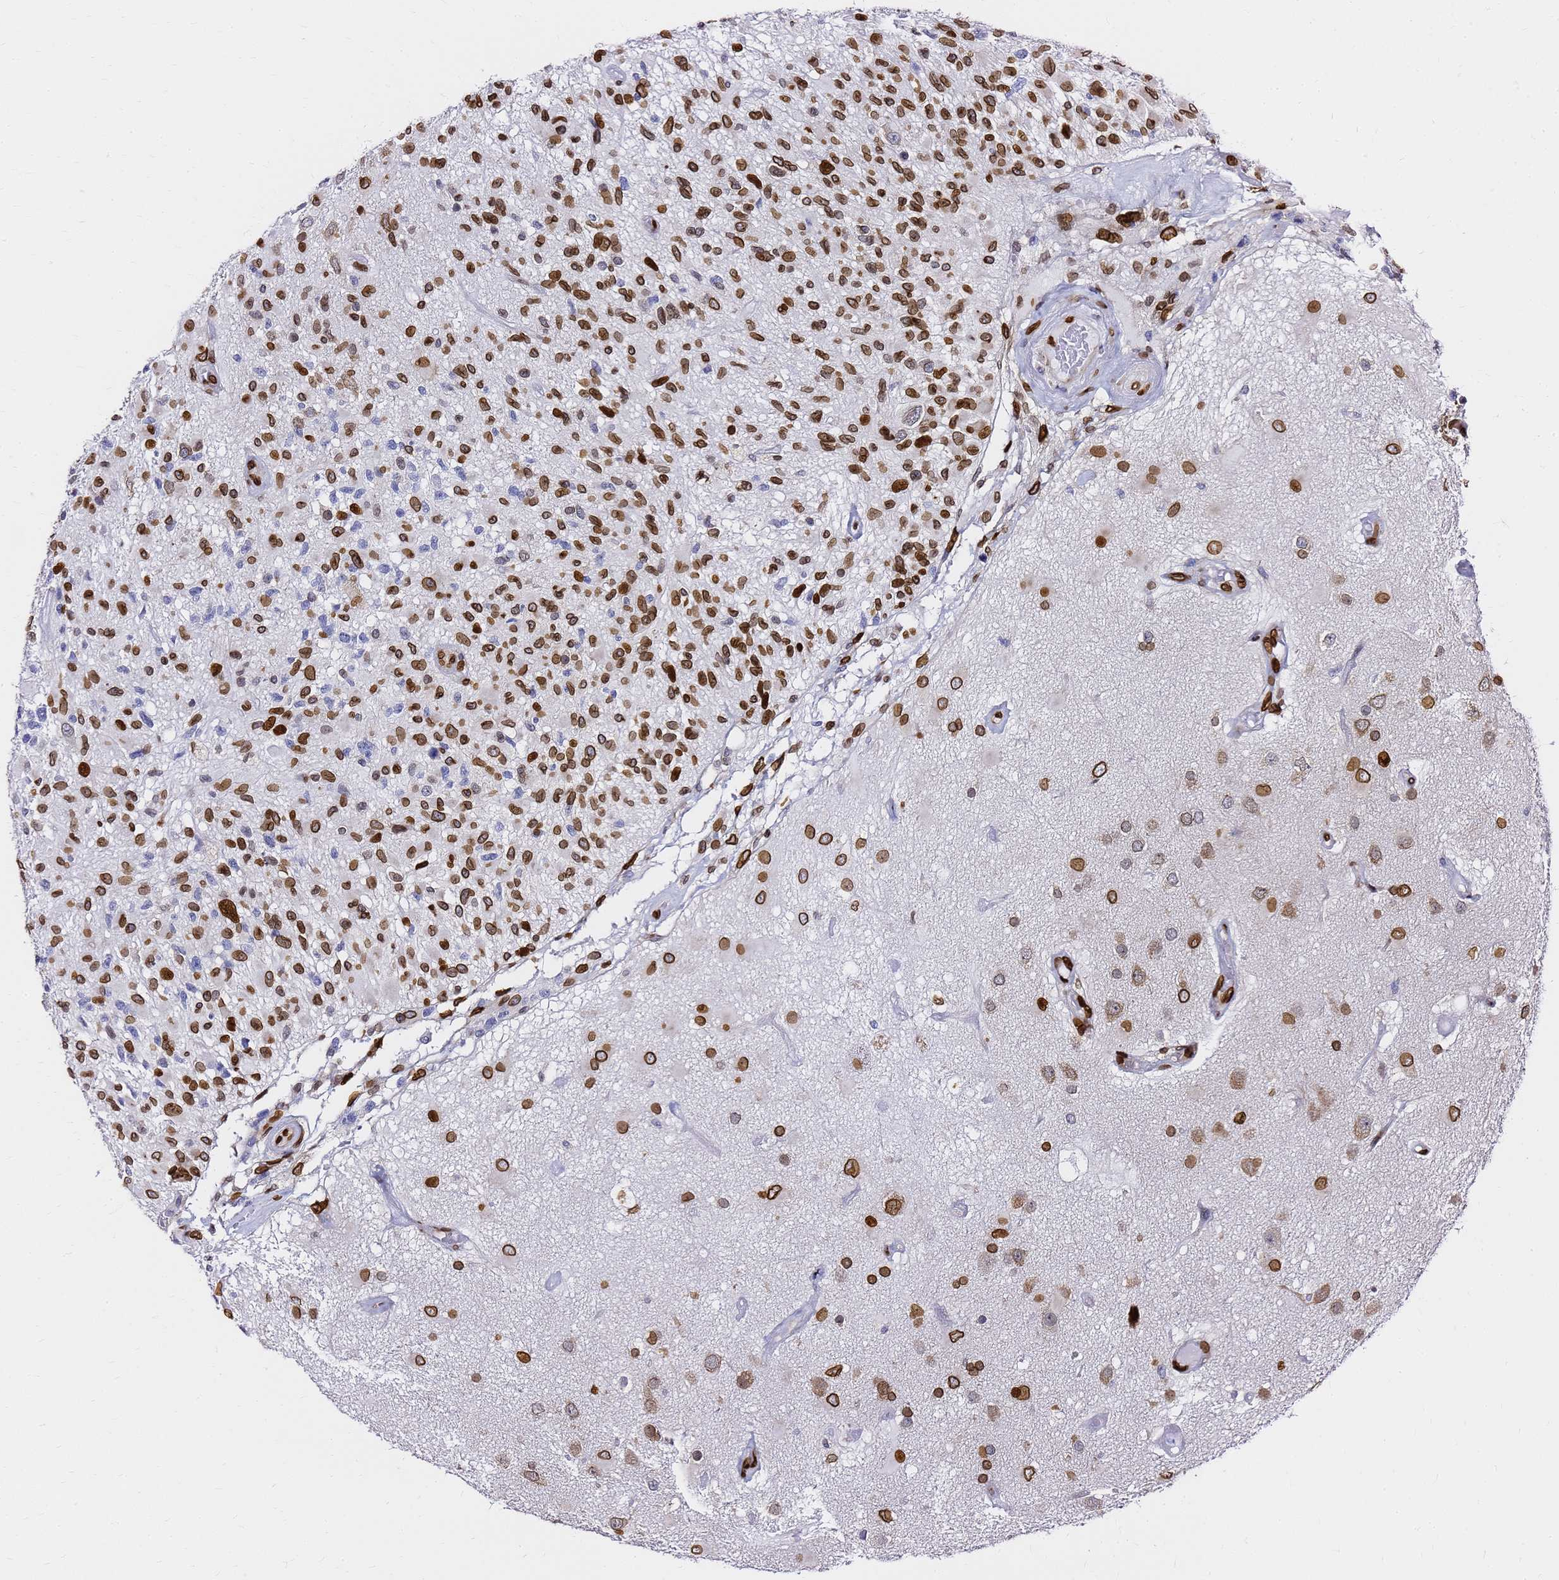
{"staining": {"intensity": "strong", "quantity": ">75%", "location": "cytoplasmic/membranous,nuclear"}, "tissue": "glioma", "cell_type": "Tumor cells", "image_type": "cancer", "snomed": [{"axis": "morphology", "description": "Glioma, malignant, High grade"}, {"axis": "morphology", "description": "Glioblastoma, NOS"}, {"axis": "topography", "description": "Brain"}], "caption": "Protein expression analysis of glioma displays strong cytoplasmic/membranous and nuclear positivity in approximately >75% of tumor cells.", "gene": "C6orf141", "patient": {"sex": "male", "age": 60}}